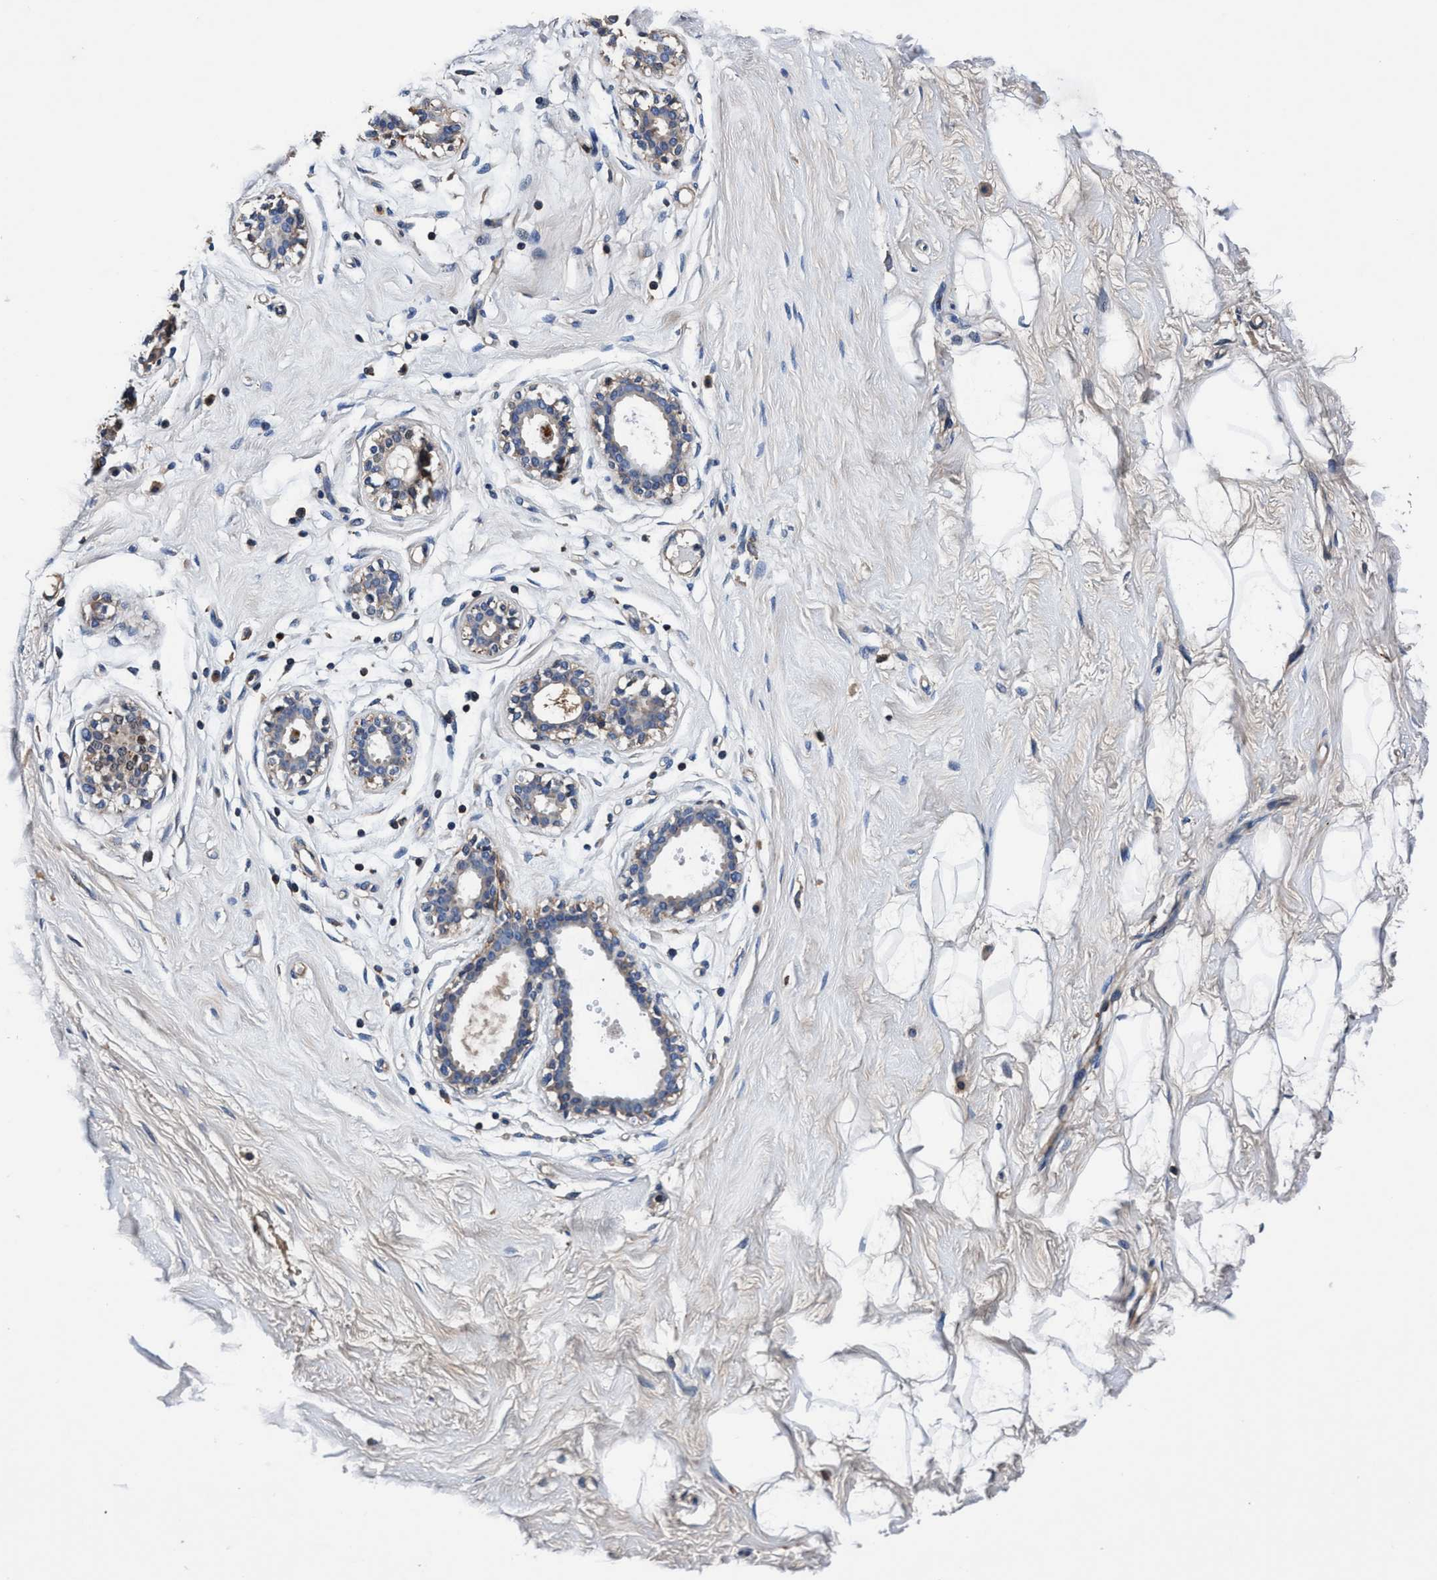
{"staining": {"intensity": "negative", "quantity": "none", "location": "none"}, "tissue": "breast", "cell_type": "Adipocytes", "image_type": "normal", "snomed": [{"axis": "morphology", "description": "Normal tissue, NOS"}, {"axis": "topography", "description": "Breast"}], "caption": "Immunohistochemistry of unremarkable human breast shows no positivity in adipocytes.", "gene": "RNF208", "patient": {"sex": "female", "age": 23}}